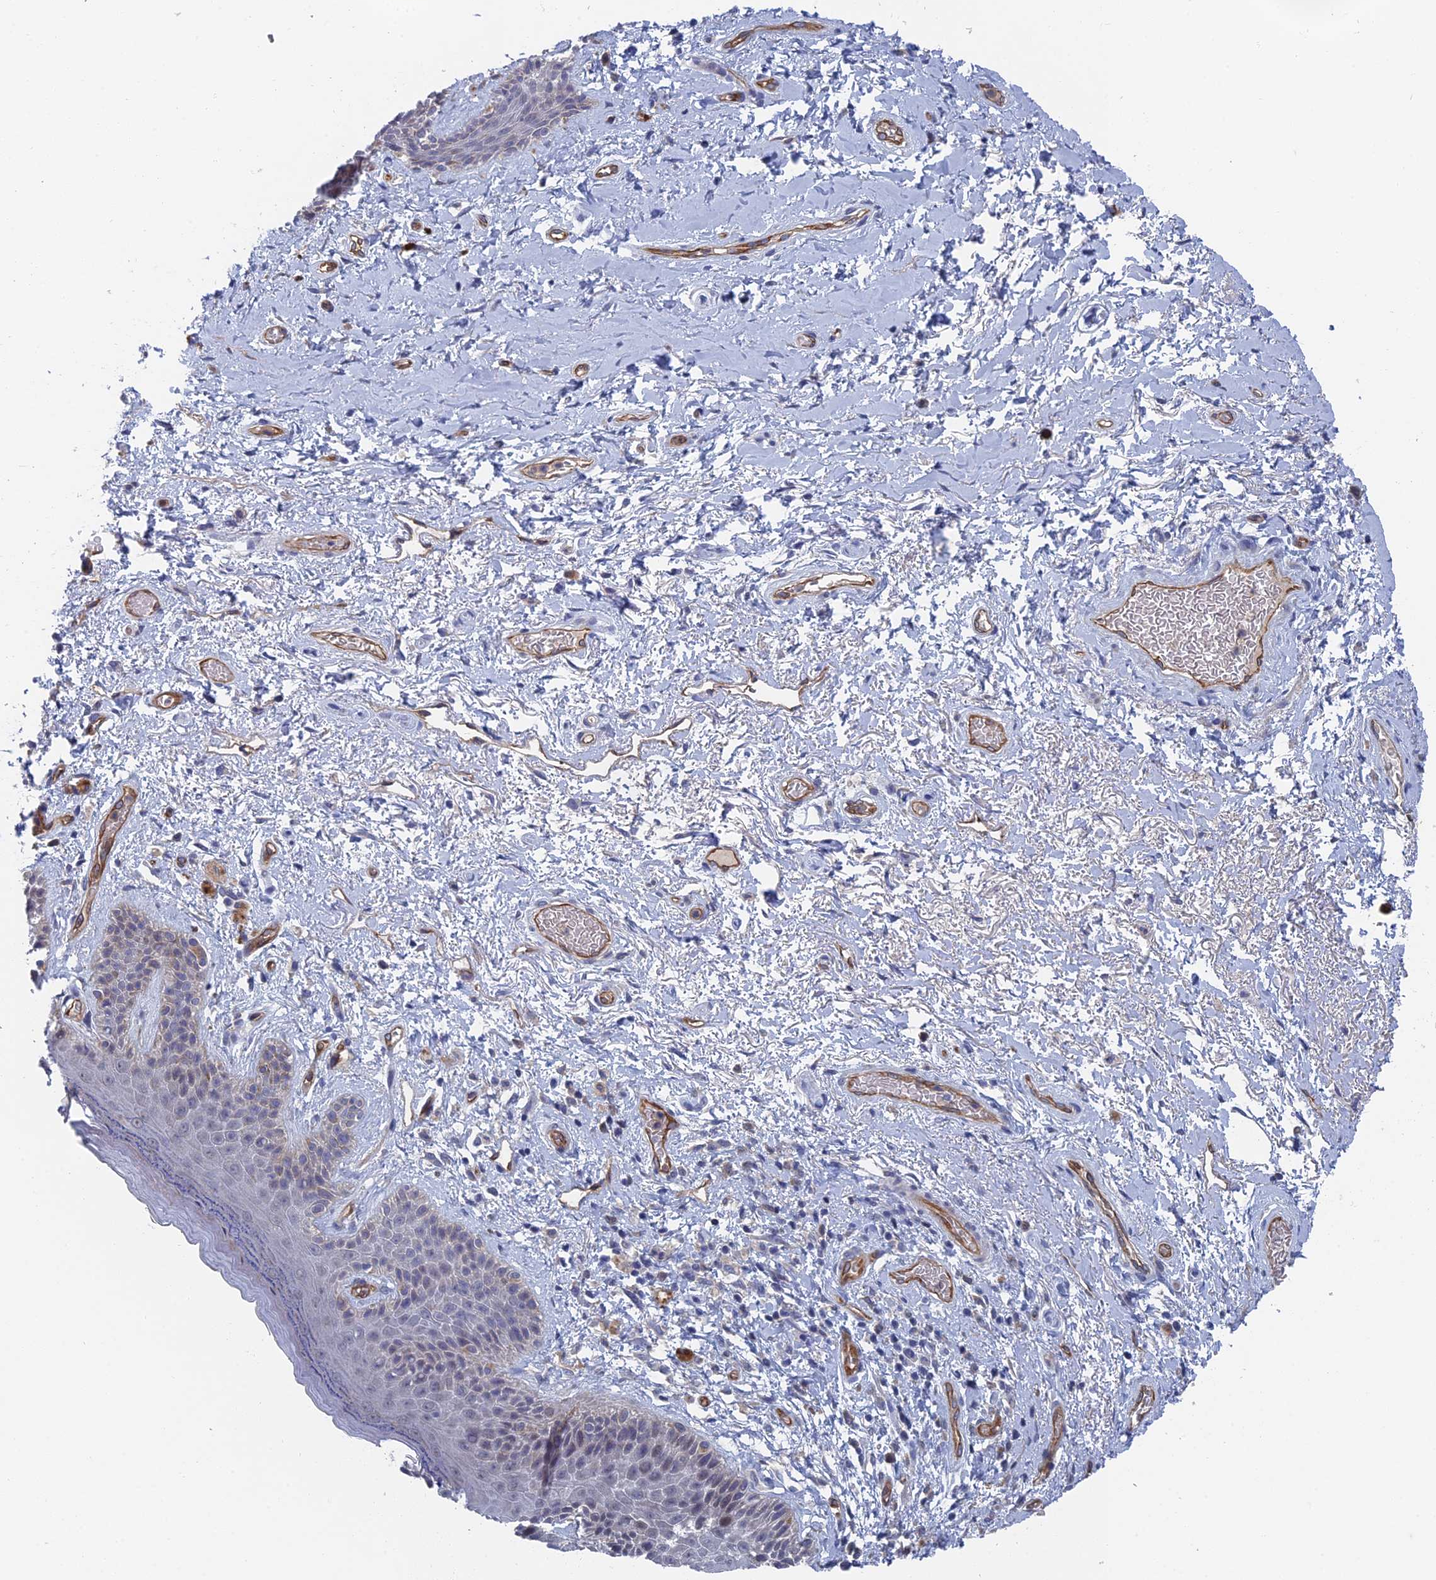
{"staining": {"intensity": "weak", "quantity": "<25%", "location": "cytoplasmic/membranous"}, "tissue": "skin", "cell_type": "Epidermal cells", "image_type": "normal", "snomed": [{"axis": "morphology", "description": "Normal tissue, NOS"}, {"axis": "topography", "description": "Anal"}], "caption": "Immunohistochemistry (IHC) of unremarkable human skin shows no expression in epidermal cells.", "gene": "ARAP3", "patient": {"sex": "female", "age": 46}}